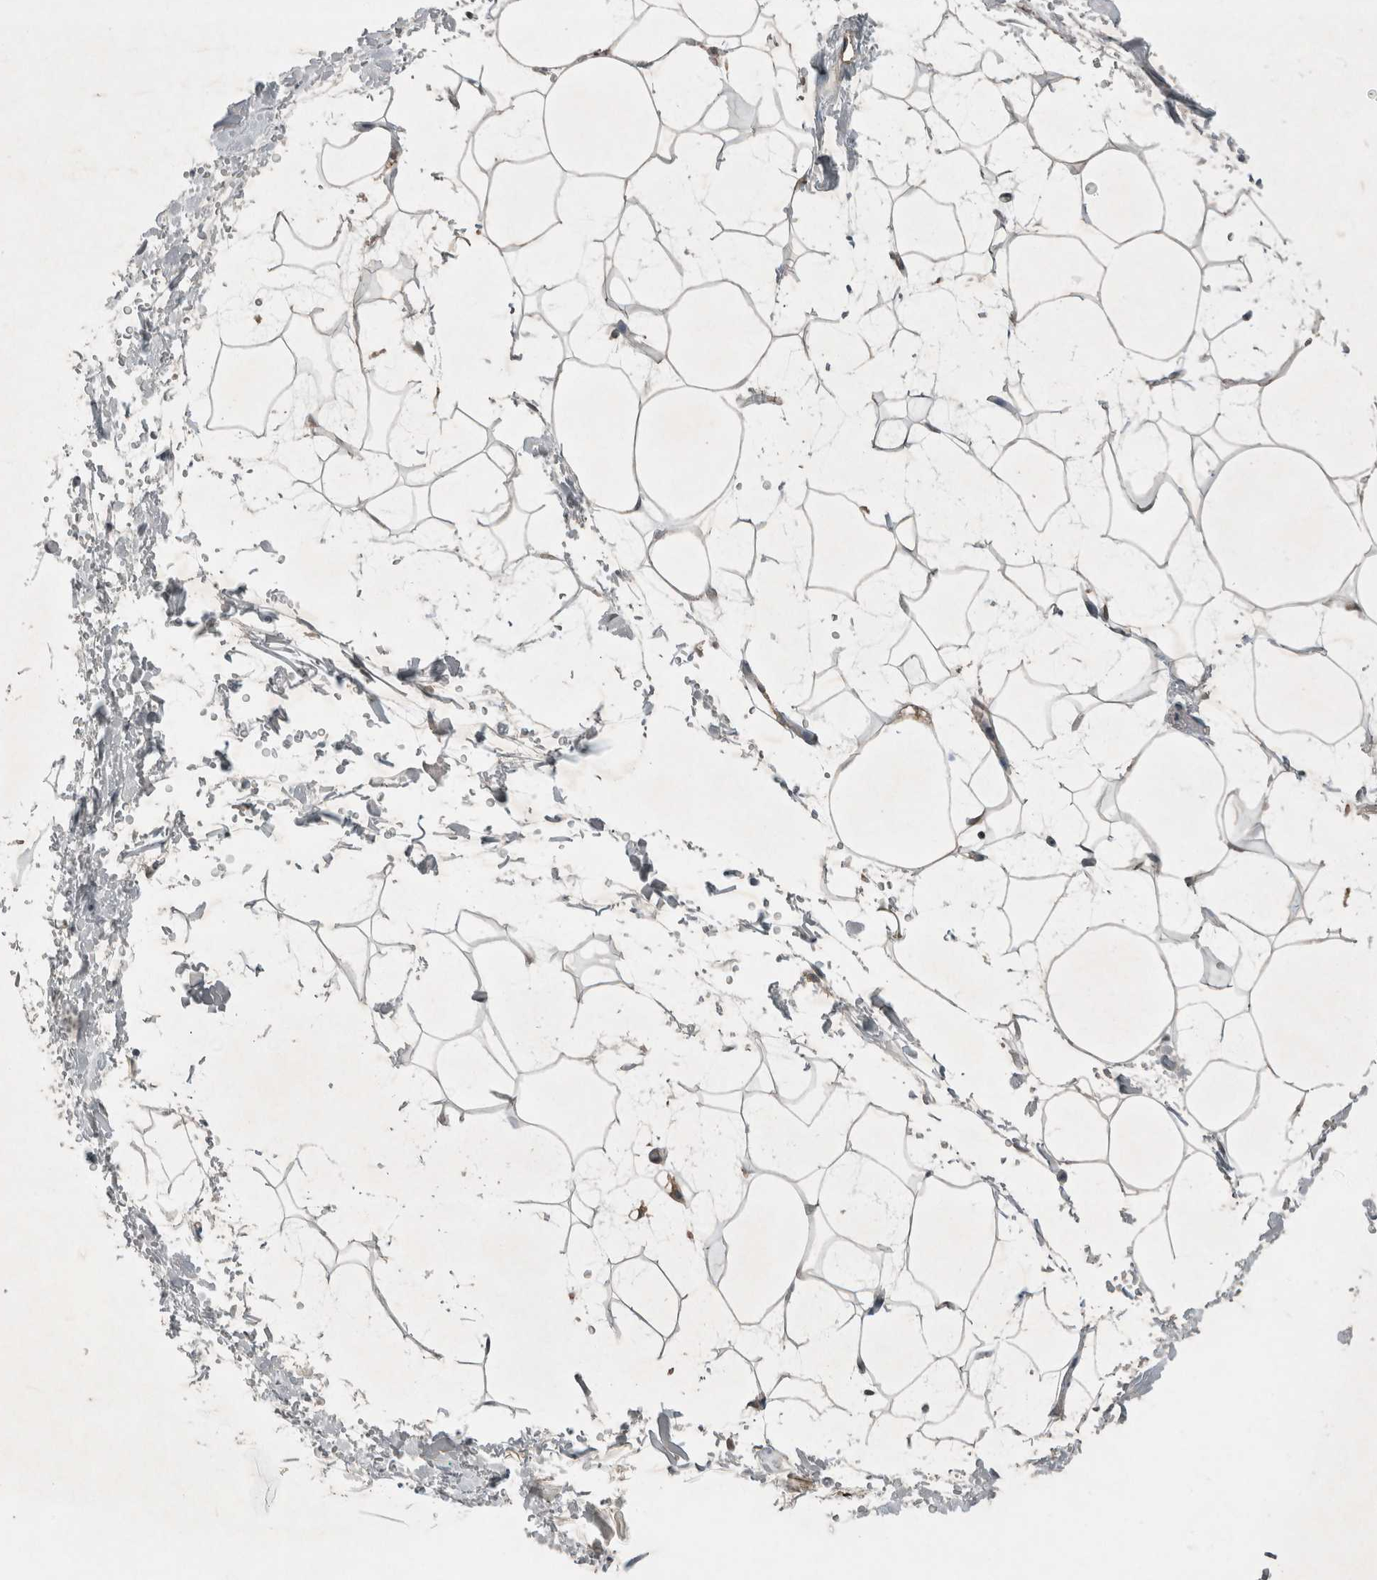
{"staining": {"intensity": "negative", "quantity": "none", "location": "none"}, "tissue": "adipose tissue", "cell_type": "Adipocytes", "image_type": "normal", "snomed": [{"axis": "morphology", "description": "Normal tissue, NOS"}, {"axis": "topography", "description": "Soft tissue"}], "caption": "Histopathology image shows no protein positivity in adipocytes of normal adipose tissue.", "gene": "ENSG00000285245", "patient": {"sex": "male", "age": 72}}